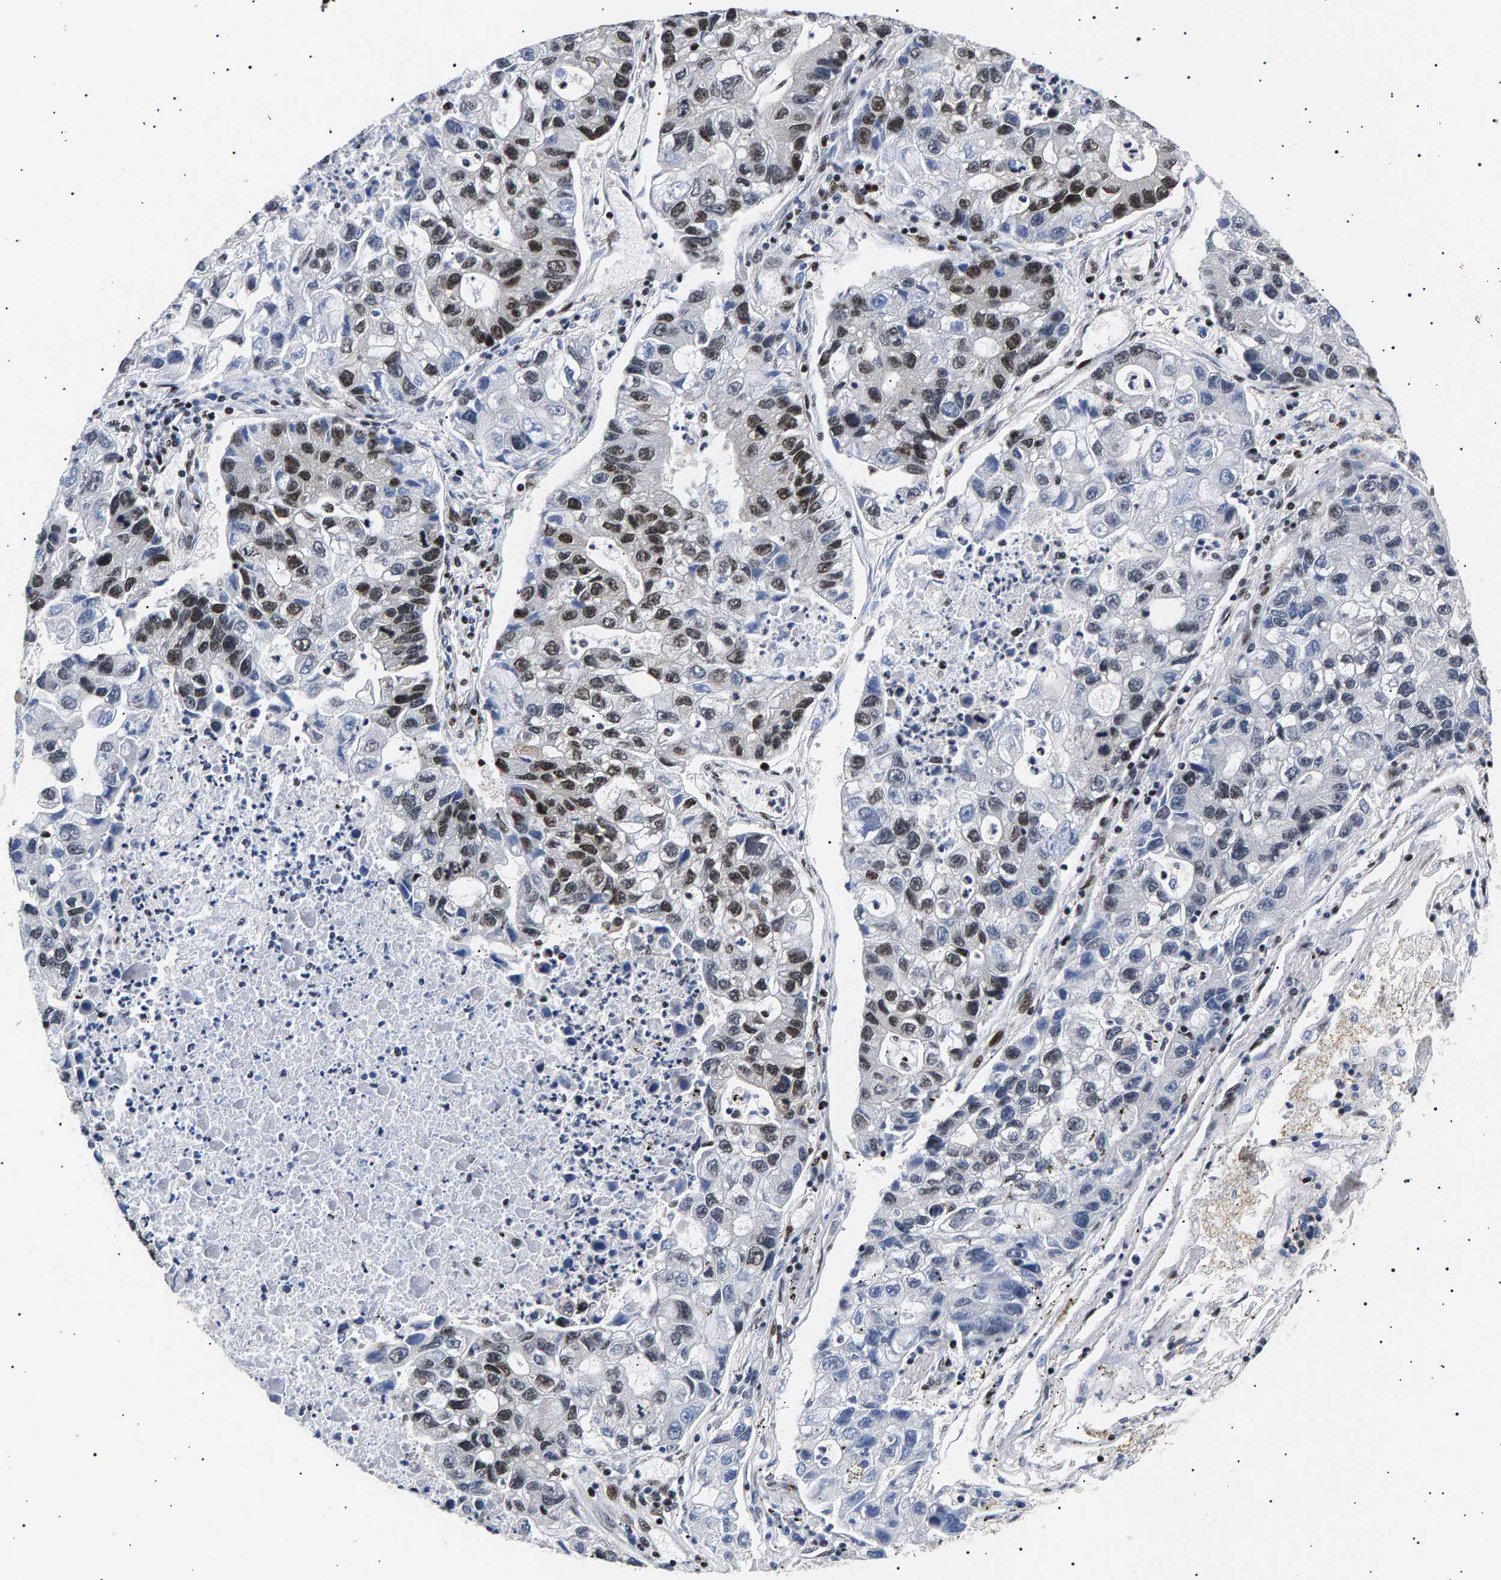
{"staining": {"intensity": "moderate", "quantity": "25%-75%", "location": "nuclear"}, "tissue": "lung cancer", "cell_type": "Tumor cells", "image_type": "cancer", "snomed": [{"axis": "morphology", "description": "Adenocarcinoma, NOS"}, {"axis": "topography", "description": "Lung"}], "caption": "Immunohistochemistry (IHC) photomicrograph of neoplastic tissue: lung cancer (adenocarcinoma) stained using immunohistochemistry reveals medium levels of moderate protein expression localized specifically in the nuclear of tumor cells, appearing as a nuclear brown color.", "gene": "ANKRD40", "patient": {"sex": "female", "age": 51}}